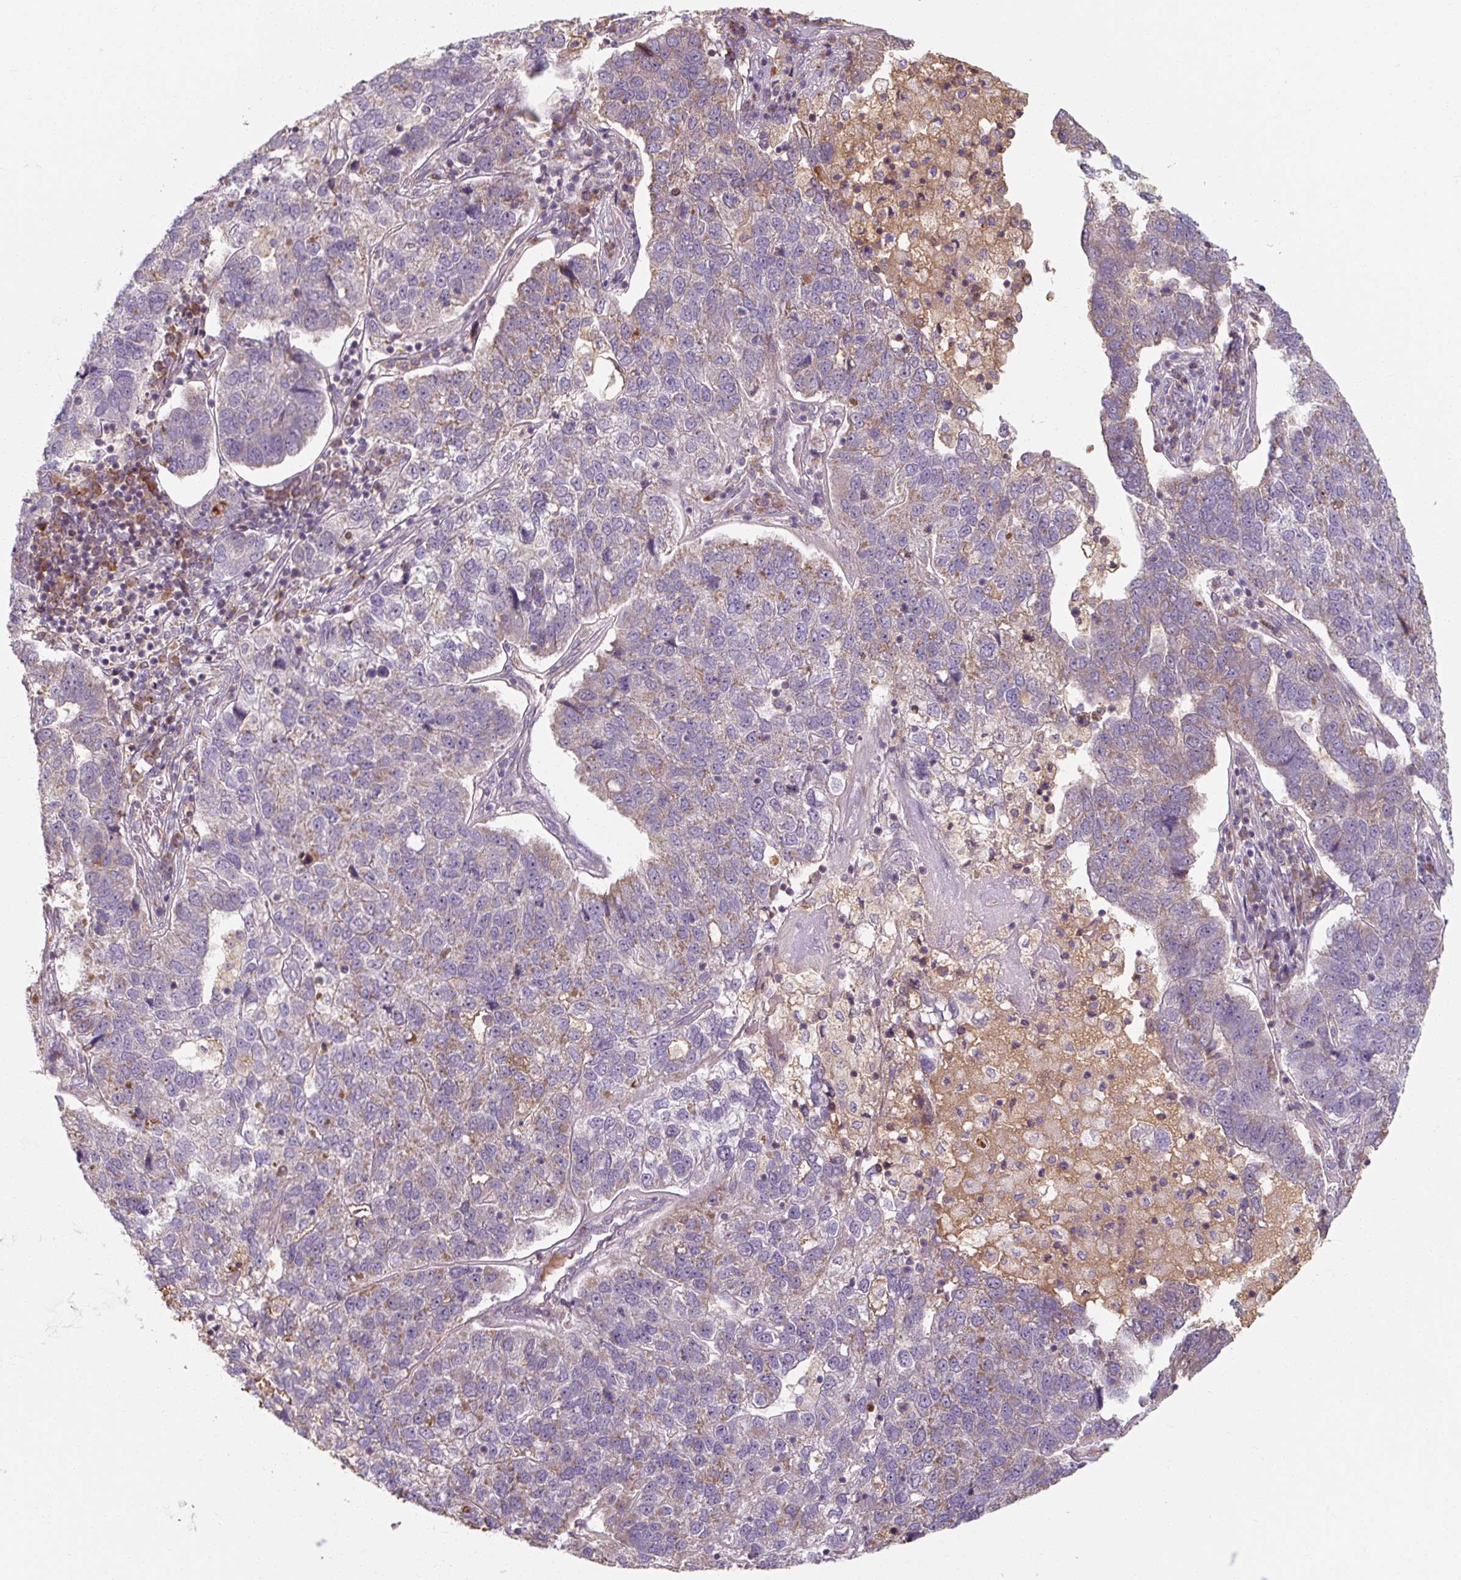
{"staining": {"intensity": "negative", "quantity": "none", "location": "none"}, "tissue": "pancreatic cancer", "cell_type": "Tumor cells", "image_type": "cancer", "snomed": [{"axis": "morphology", "description": "Adenocarcinoma, NOS"}, {"axis": "topography", "description": "Pancreas"}], "caption": "A high-resolution photomicrograph shows immunohistochemistry (IHC) staining of pancreatic cancer, which demonstrates no significant positivity in tumor cells.", "gene": "TSEN54", "patient": {"sex": "female", "age": 61}}